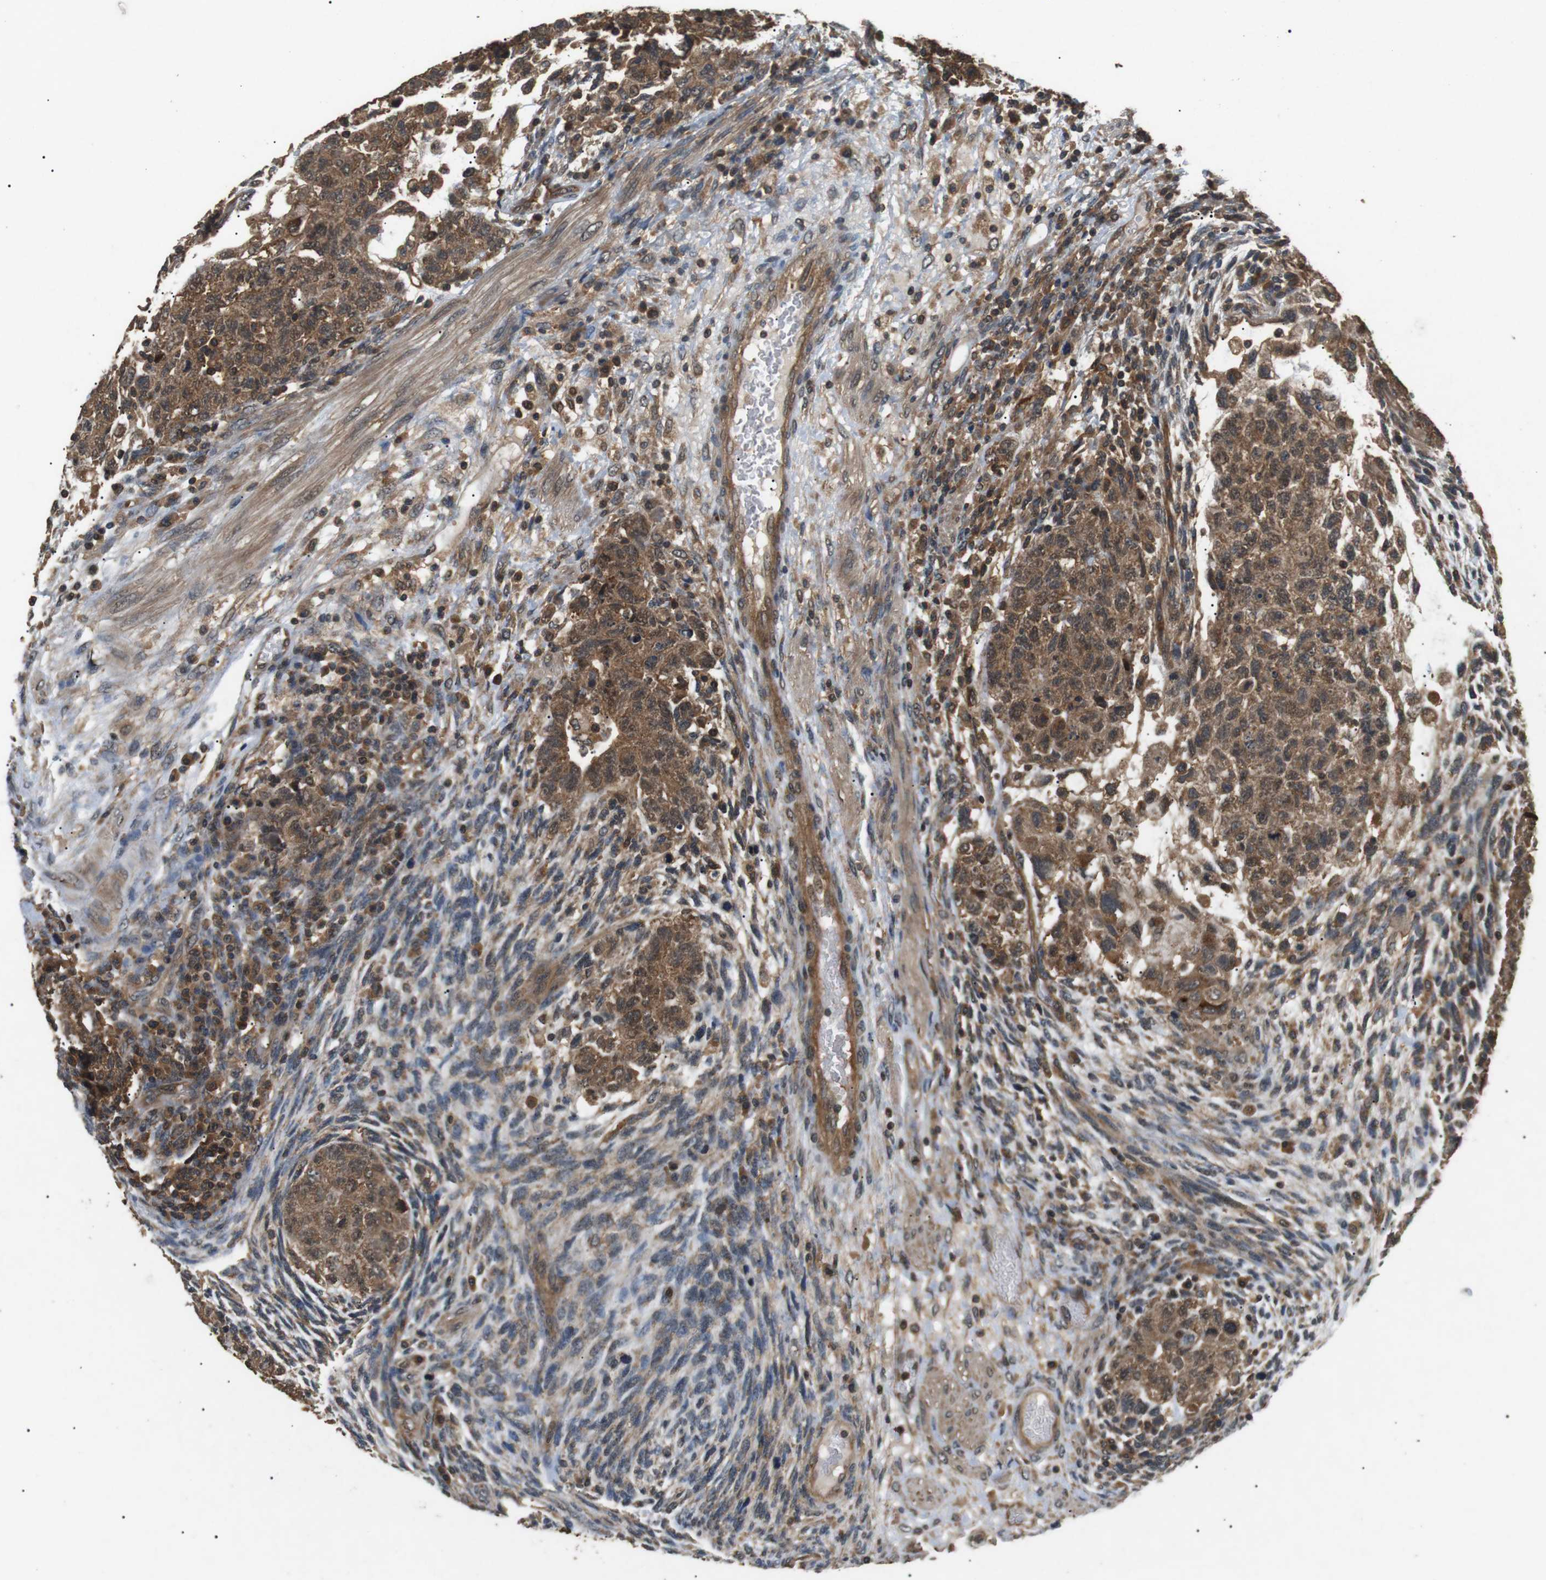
{"staining": {"intensity": "moderate", "quantity": ">75%", "location": "cytoplasmic/membranous"}, "tissue": "testis cancer", "cell_type": "Tumor cells", "image_type": "cancer", "snomed": [{"axis": "morphology", "description": "Normal tissue, NOS"}, {"axis": "morphology", "description": "Carcinoma, Embryonal, NOS"}, {"axis": "topography", "description": "Testis"}], "caption": "Protein staining reveals moderate cytoplasmic/membranous expression in approximately >75% of tumor cells in testis cancer (embryonal carcinoma).", "gene": "TBC1D15", "patient": {"sex": "male", "age": 36}}